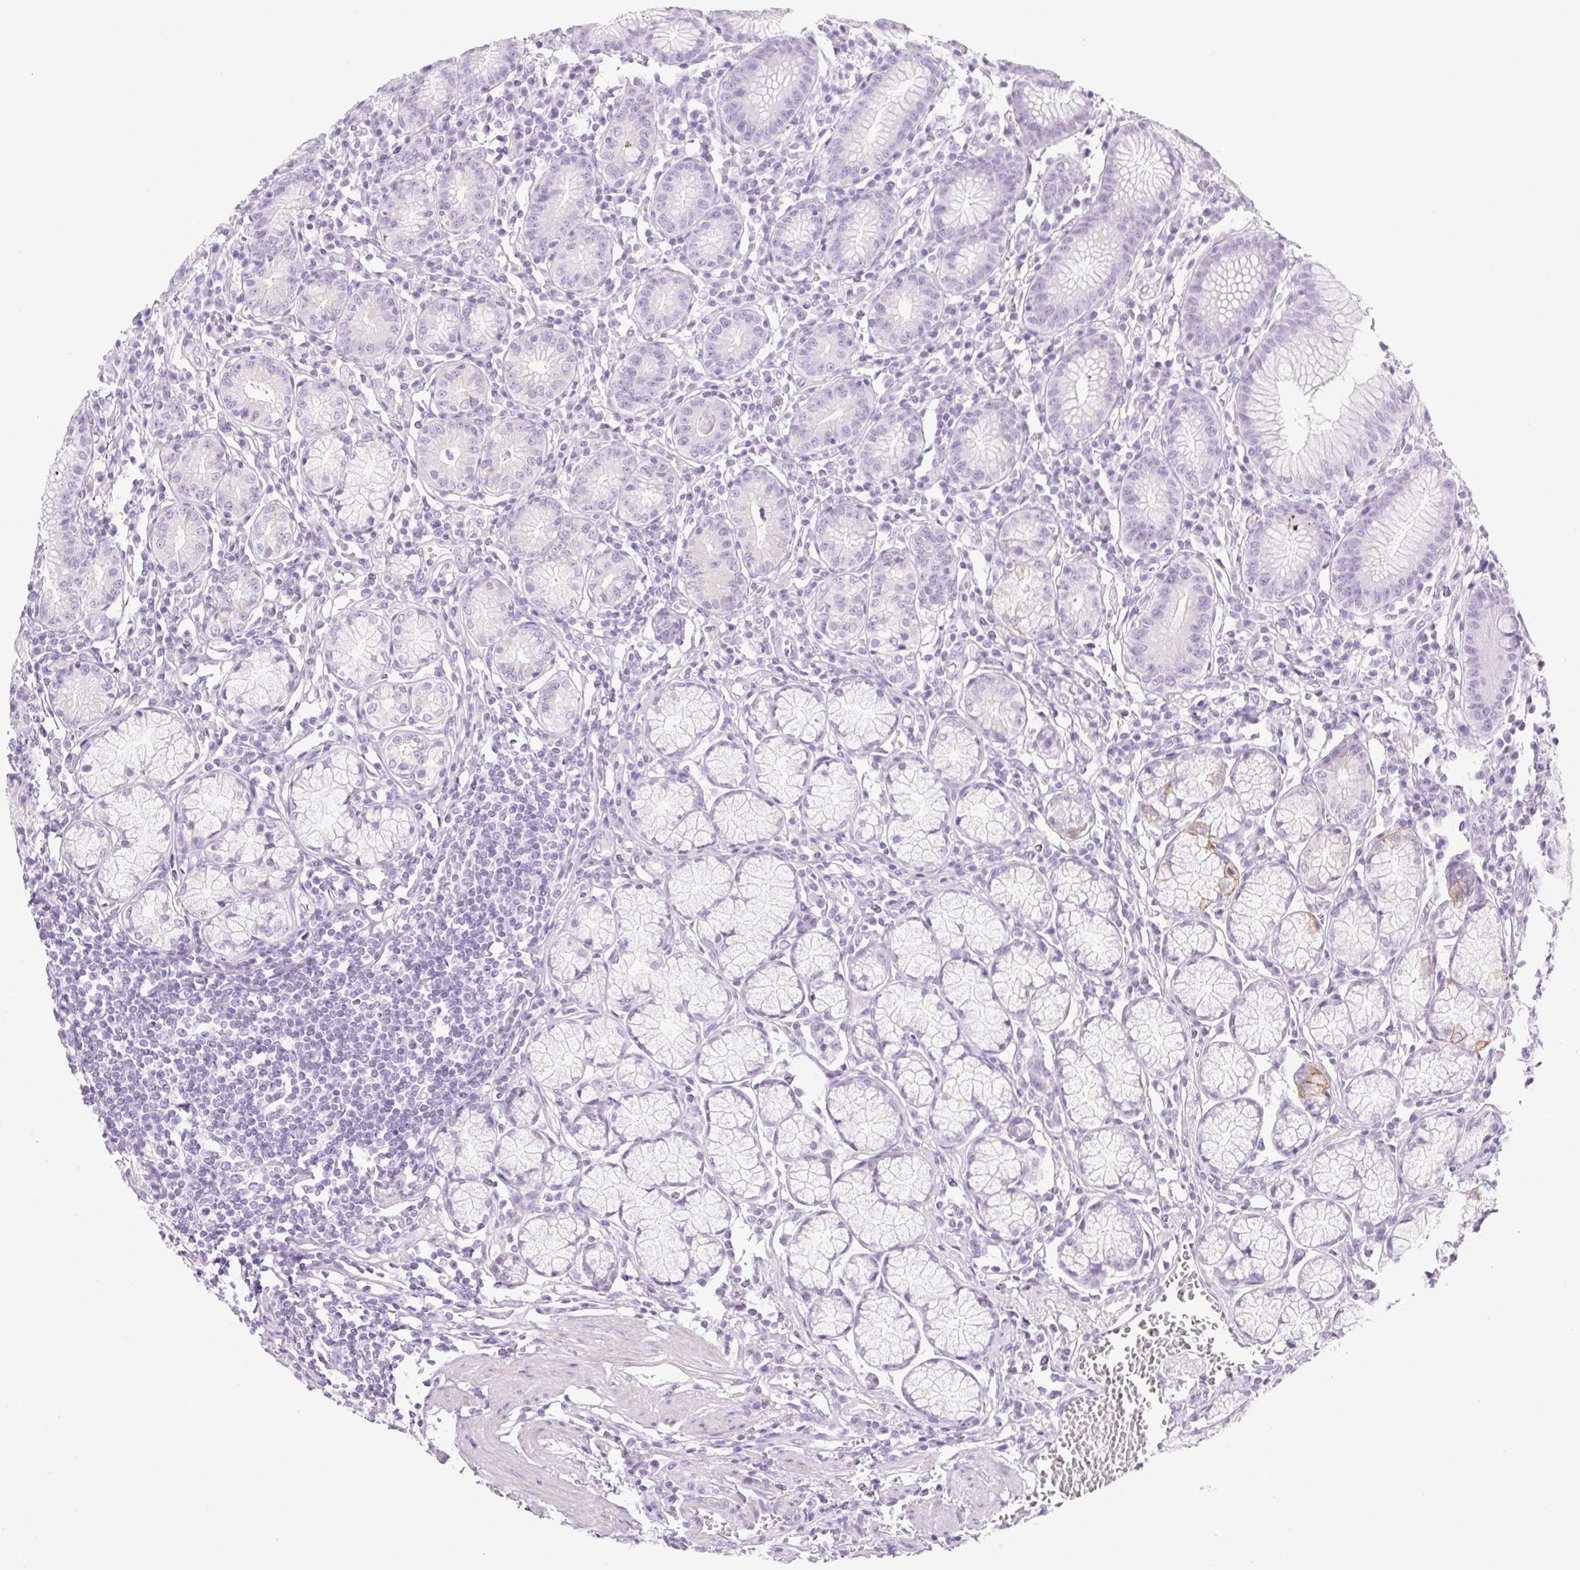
{"staining": {"intensity": "moderate", "quantity": "<25%", "location": "cytoplasmic/membranous"}, "tissue": "stomach", "cell_type": "Glandular cells", "image_type": "normal", "snomed": [{"axis": "morphology", "description": "Normal tissue, NOS"}, {"axis": "topography", "description": "Stomach"}], "caption": "IHC of unremarkable human stomach shows low levels of moderate cytoplasmic/membranous expression in about <25% of glandular cells. The staining is performed using DAB brown chromogen to label protein expression. The nuclei are counter-stained blue using hematoxylin.", "gene": "PALM3", "patient": {"sex": "male", "age": 55}}